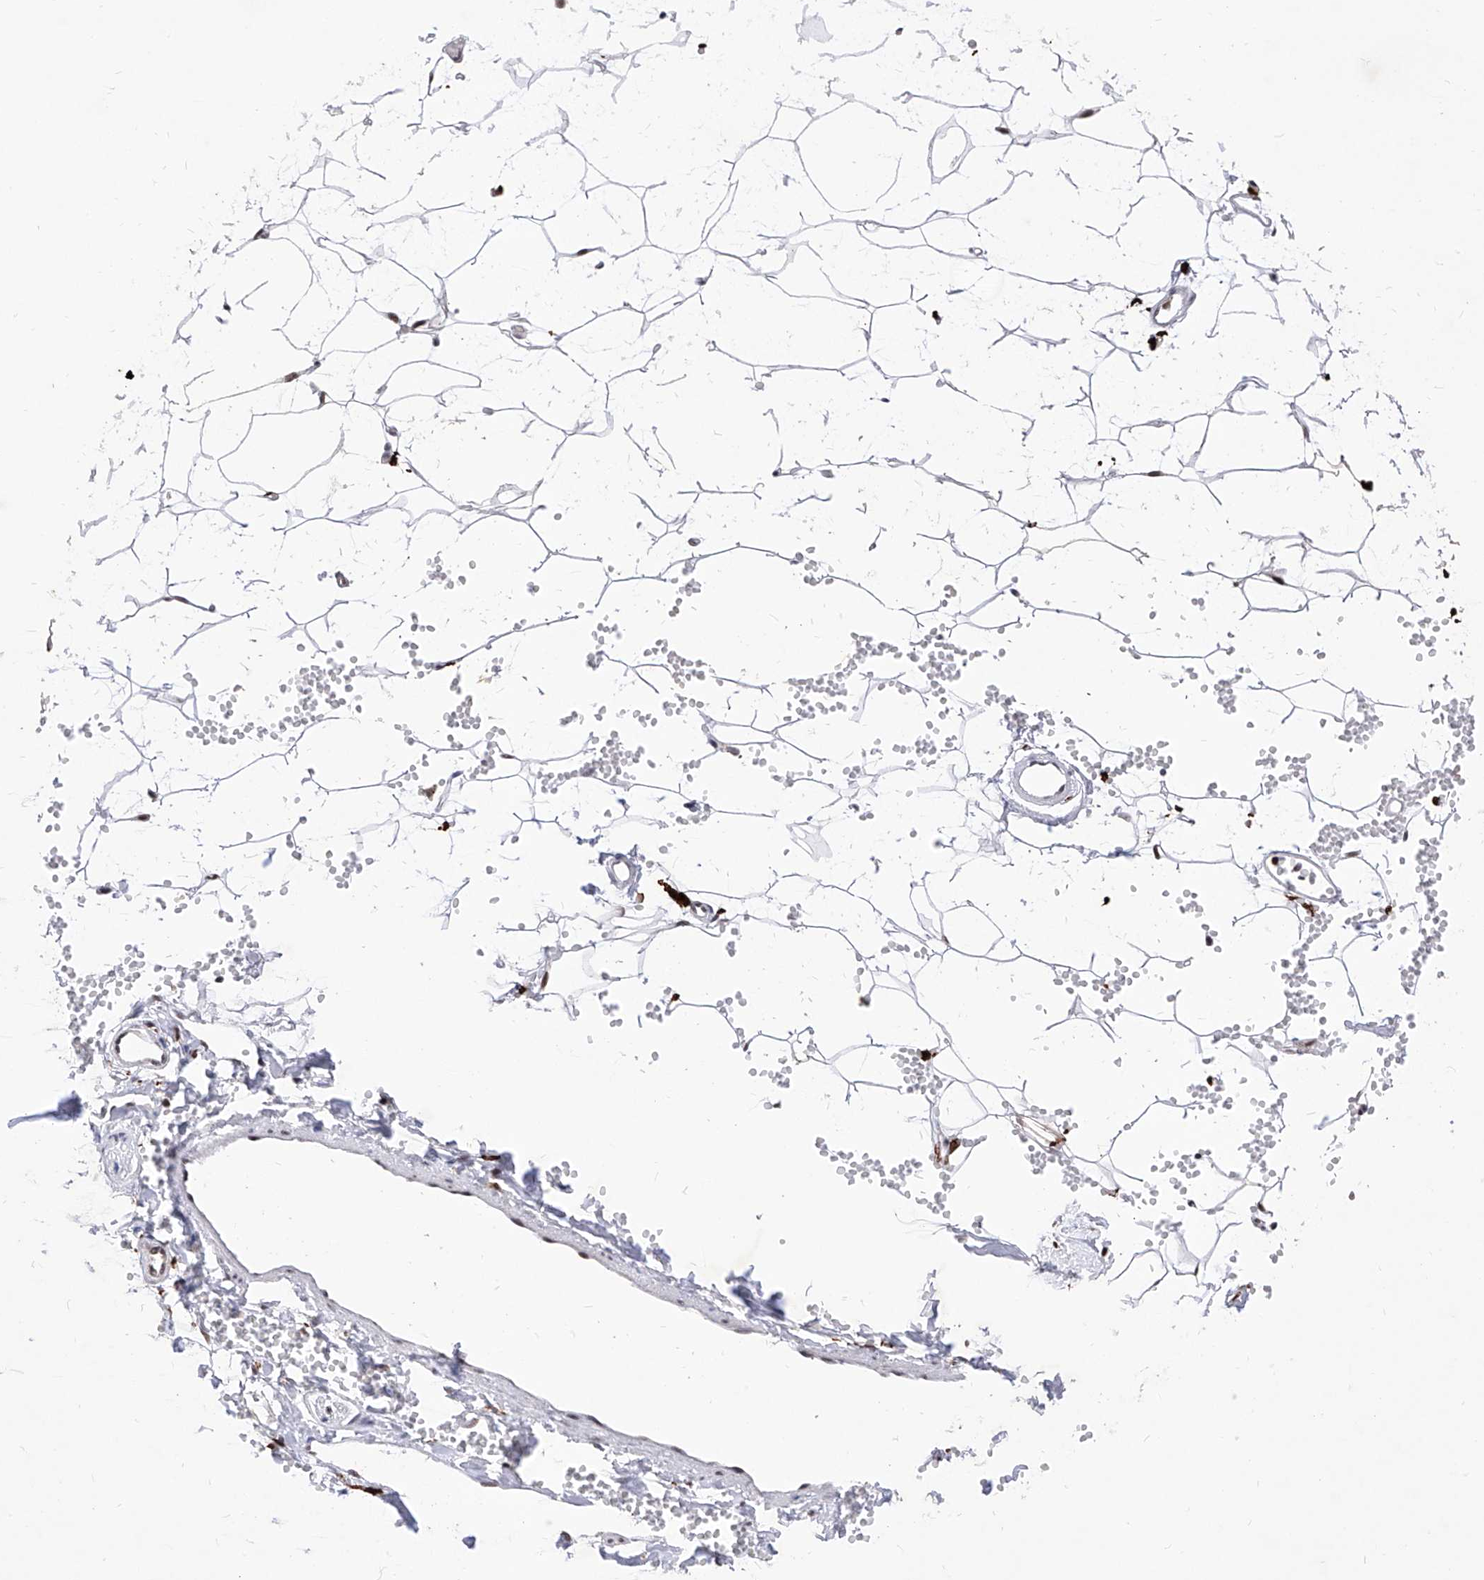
{"staining": {"intensity": "negative", "quantity": "none", "location": "none"}, "tissue": "adipose tissue", "cell_type": "Adipocytes", "image_type": "normal", "snomed": [{"axis": "morphology", "description": "Normal tissue, NOS"}, {"axis": "topography", "description": "Breast"}], "caption": "Immunohistochemistry (IHC) image of benign adipose tissue: adipose tissue stained with DAB (3,3'-diaminobenzidine) shows no significant protein staining in adipocytes. (DAB (3,3'-diaminobenzidine) immunohistochemistry visualized using brightfield microscopy, high magnification).", "gene": "PHF5A", "patient": {"sex": "female", "age": 23}}